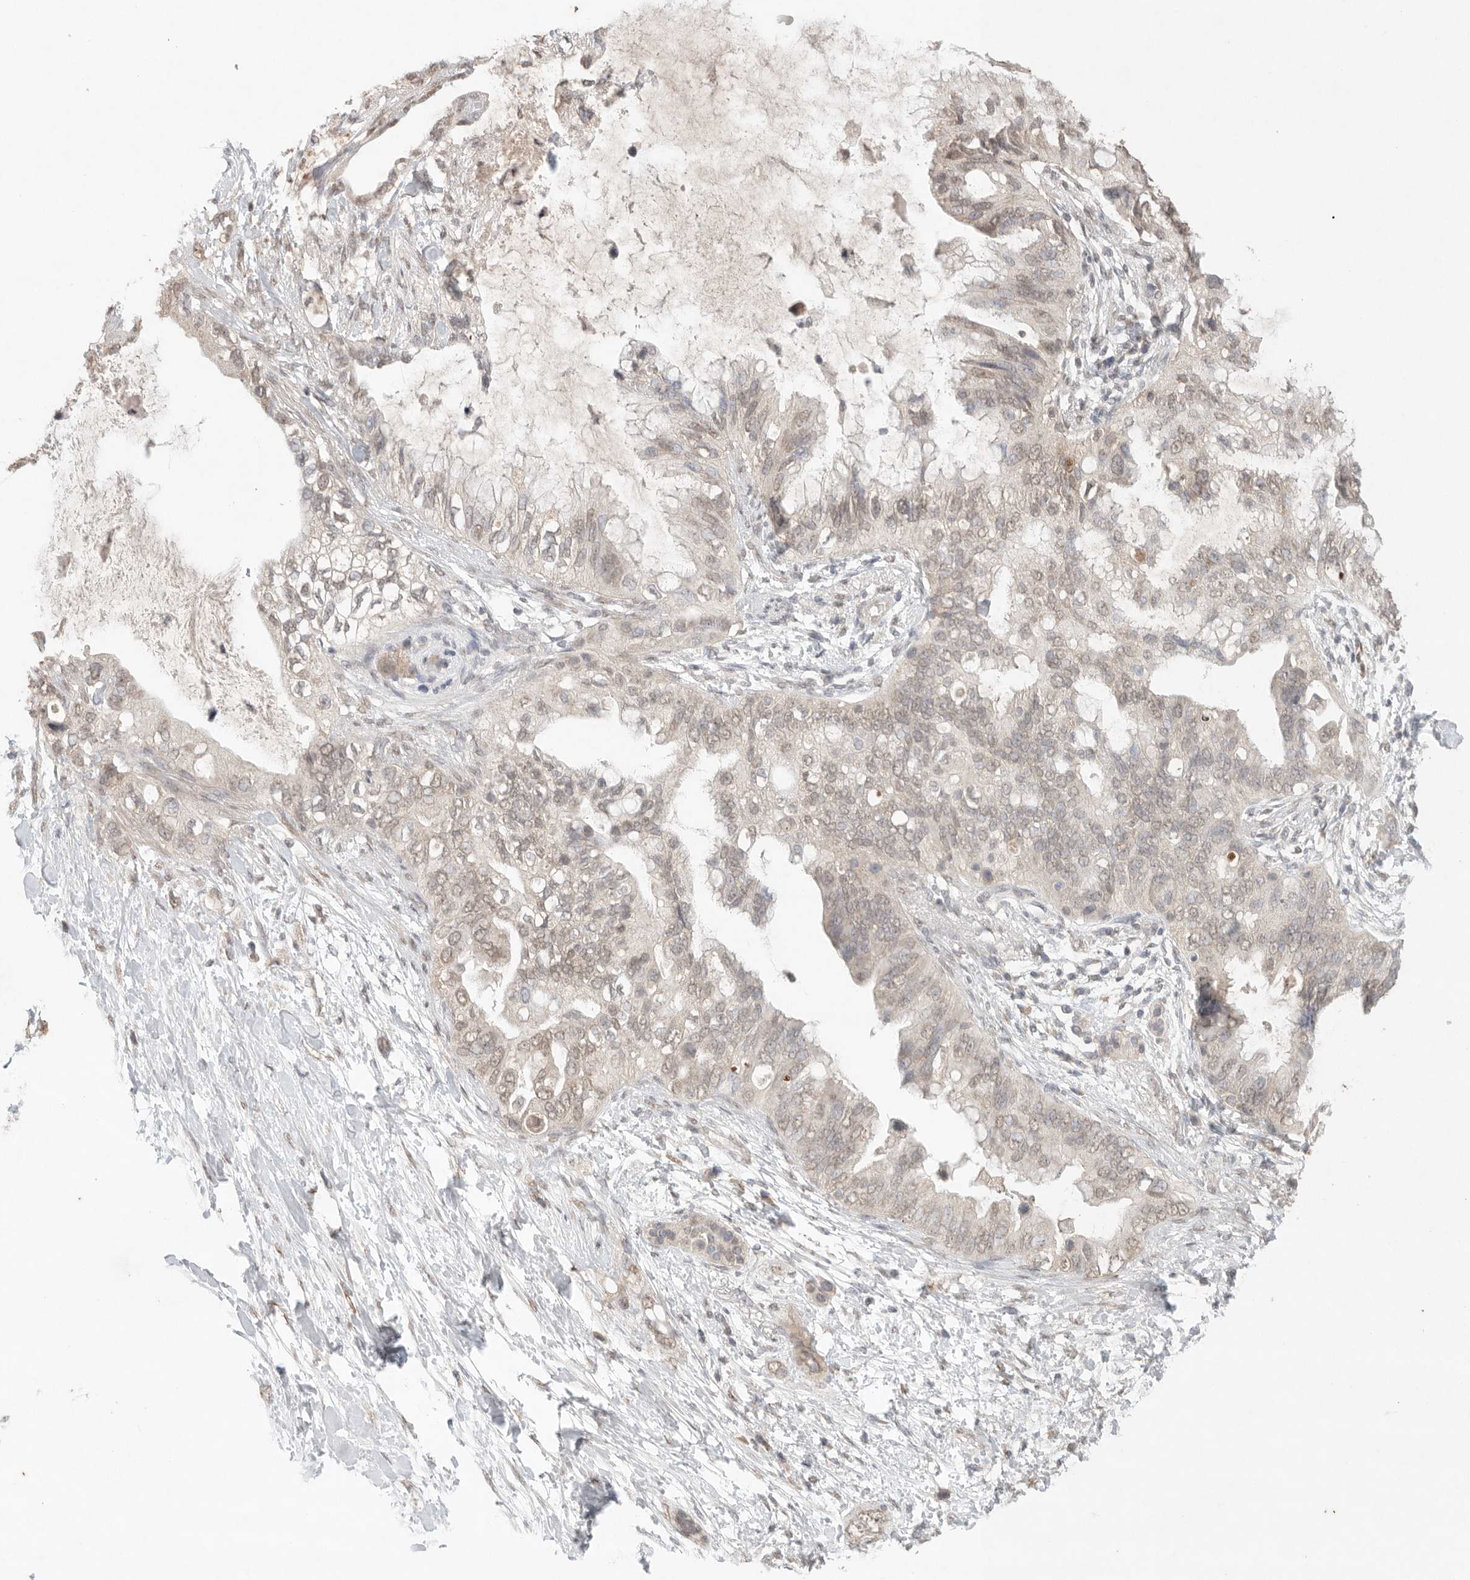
{"staining": {"intensity": "weak", "quantity": ">75%", "location": "nuclear"}, "tissue": "pancreatic cancer", "cell_type": "Tumor cells", "image_type": "cancer", "snomed": [{"axis": "morphology", "description": "Adenocarcinoma, NOS"}, {"axis": "topography", "description": "Pancreas"}], "caption": "Protein expression by immunohistochemistry demonstrates weak nuclear staining in approximately >75% of tumor cells in pancreatic adenocarcinoma.", "gene": "KLK5", "patient": {"sex": "female", "age": 56}}